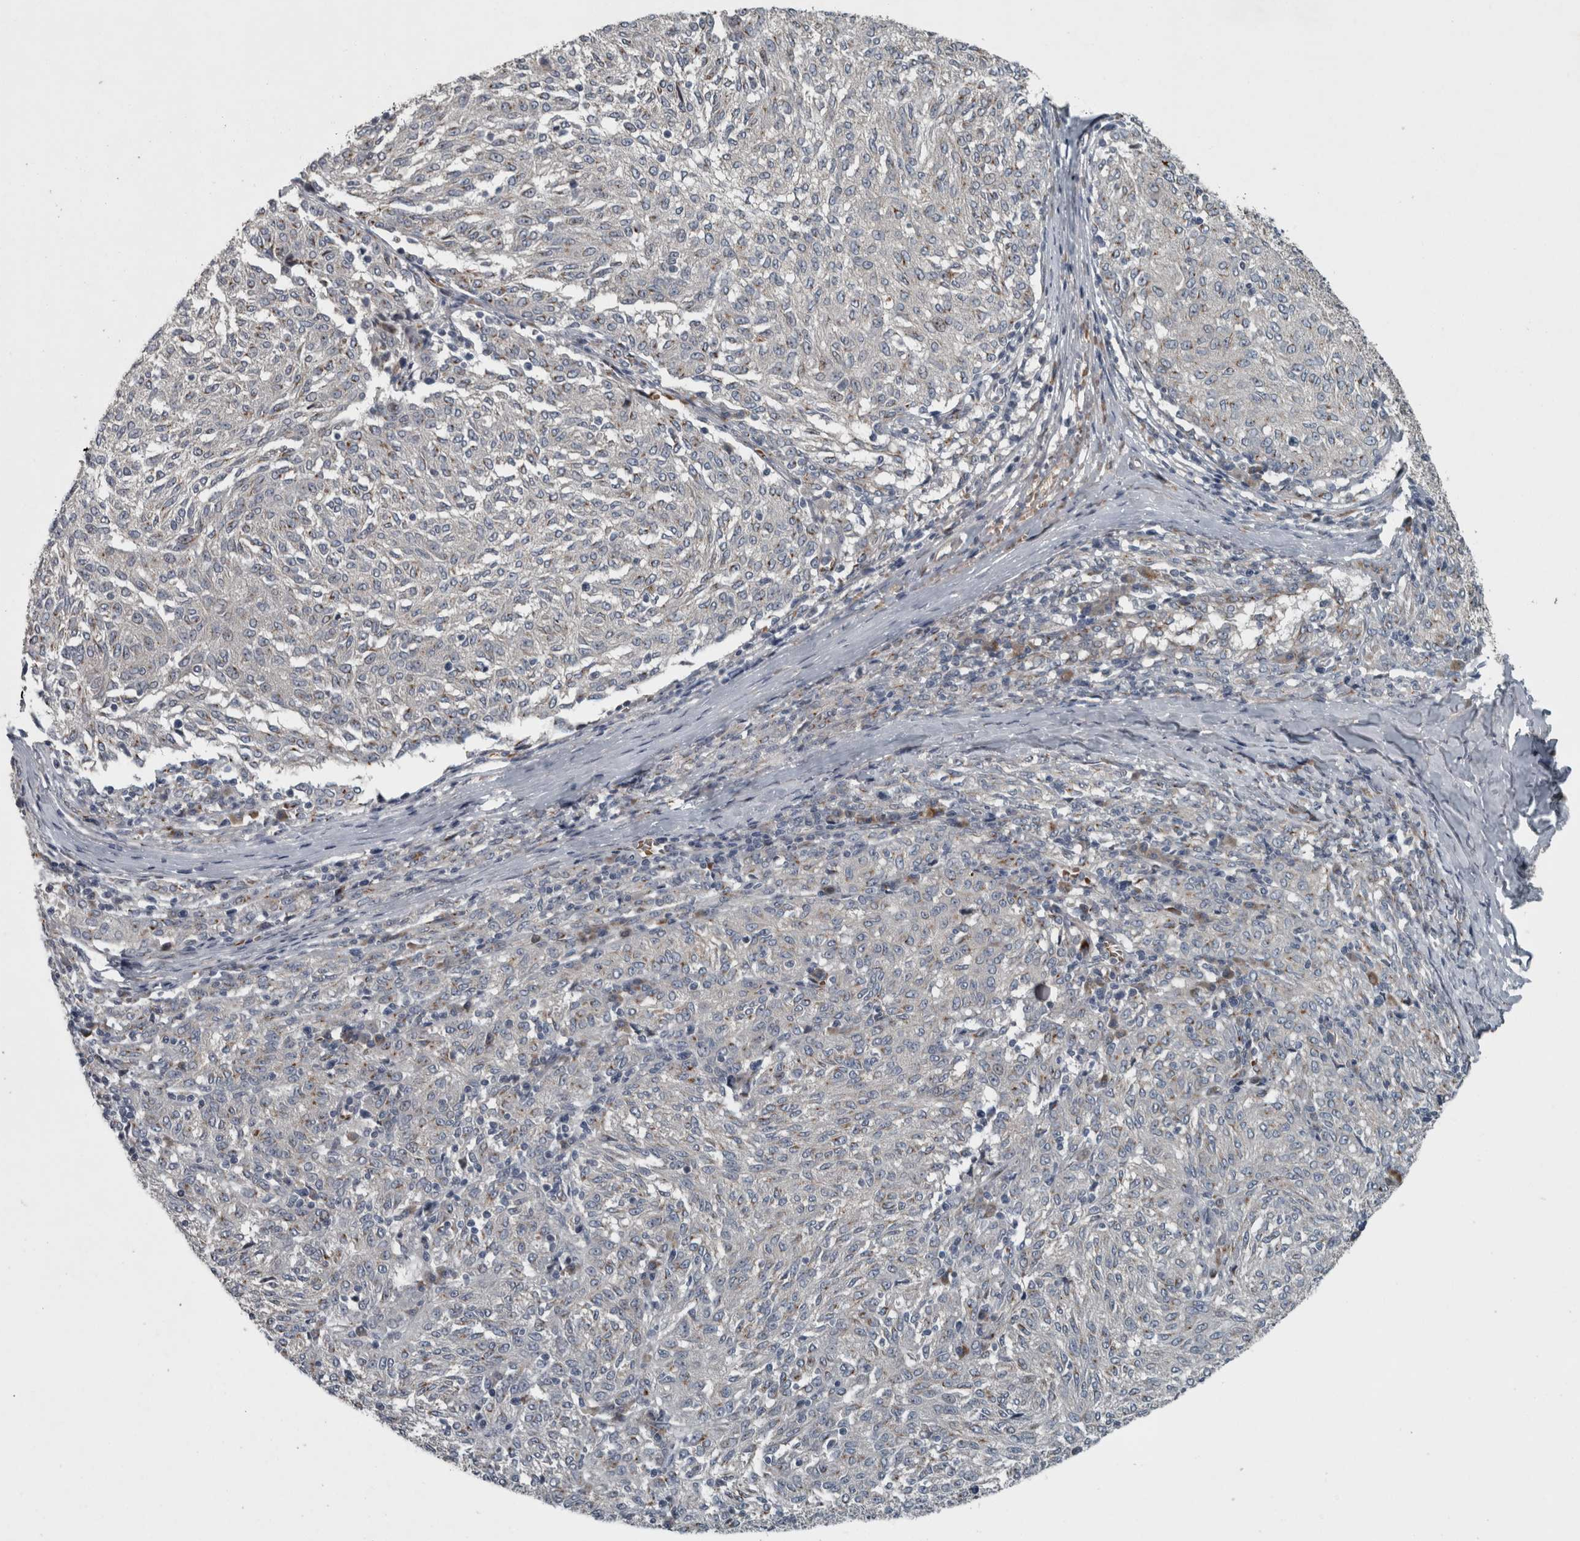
{"staining": {"intensity": "negative", "quantity": "none", "location": "none"}, "tissue": "melanoma", "cell_type": "Tumor cells", "image_type": "cancer", "snomed": [{"axis": "morphology", "description": "Malignant melanoma, NOS"}, {"axis": "topography", "description": "Skin"}], "caption": "Immunohistochemistry of human melanoma exhibits no staining in tumor cells.", "gene": "ZNF345", "patient": {"sex": "female", "age": 72}}